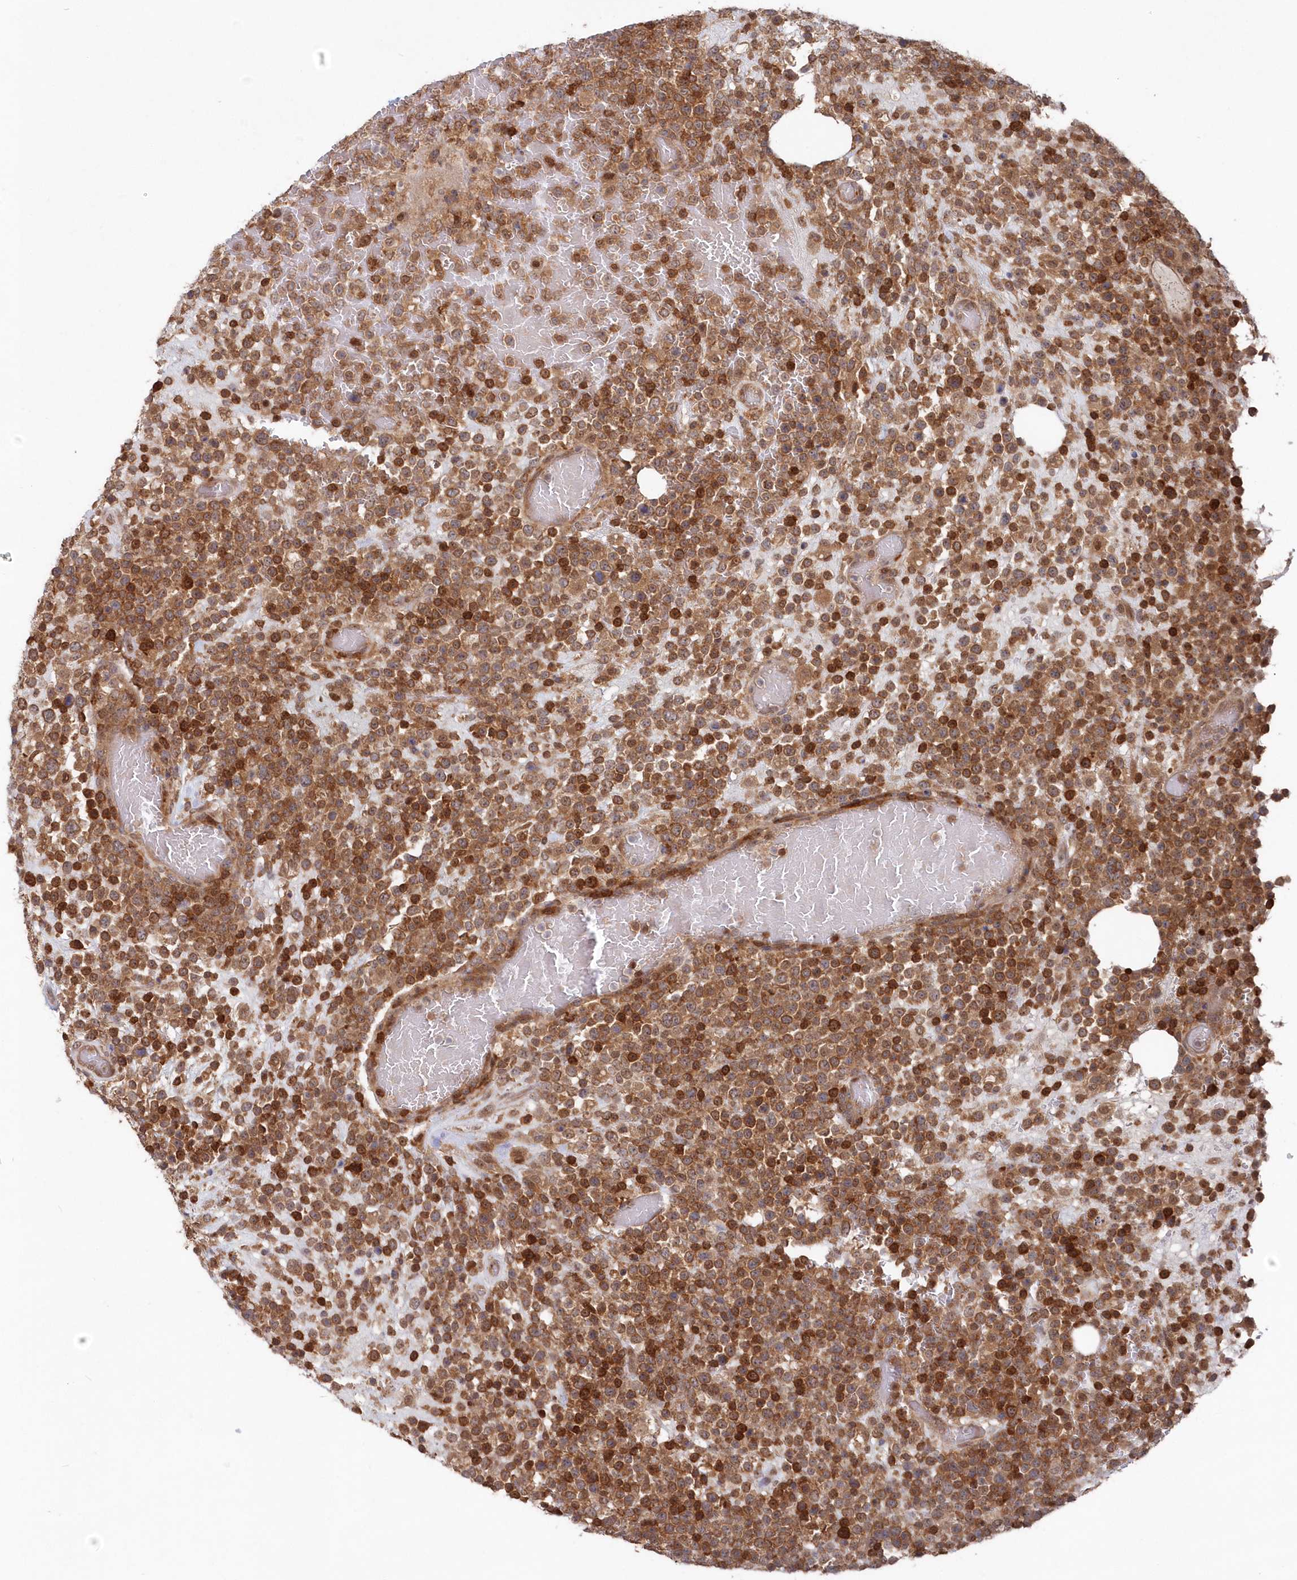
{"staining": {"intensity": "moderate", "quantity": ">75%", "location": "cytoplasmic/membranous"}, "tissue": "lymphoma", "cell_type": "Tumor cells", "image_type": "cancer", "snomed": [{"axis": "morphology", "description": "Malignant lymphoma, non-Hodgkin's type, High grade"}, {"axis": "topography", "description": "Colon"}], "caption": "IHC micrograph of lymphoma stained for a protein (brown), which demonstrates medium levels of moderate cytoplasmic/membranous staining in about >75% of tumor cells.", "gene": "ABHD14B", "patient": {"sex": "female", "age": 53}}